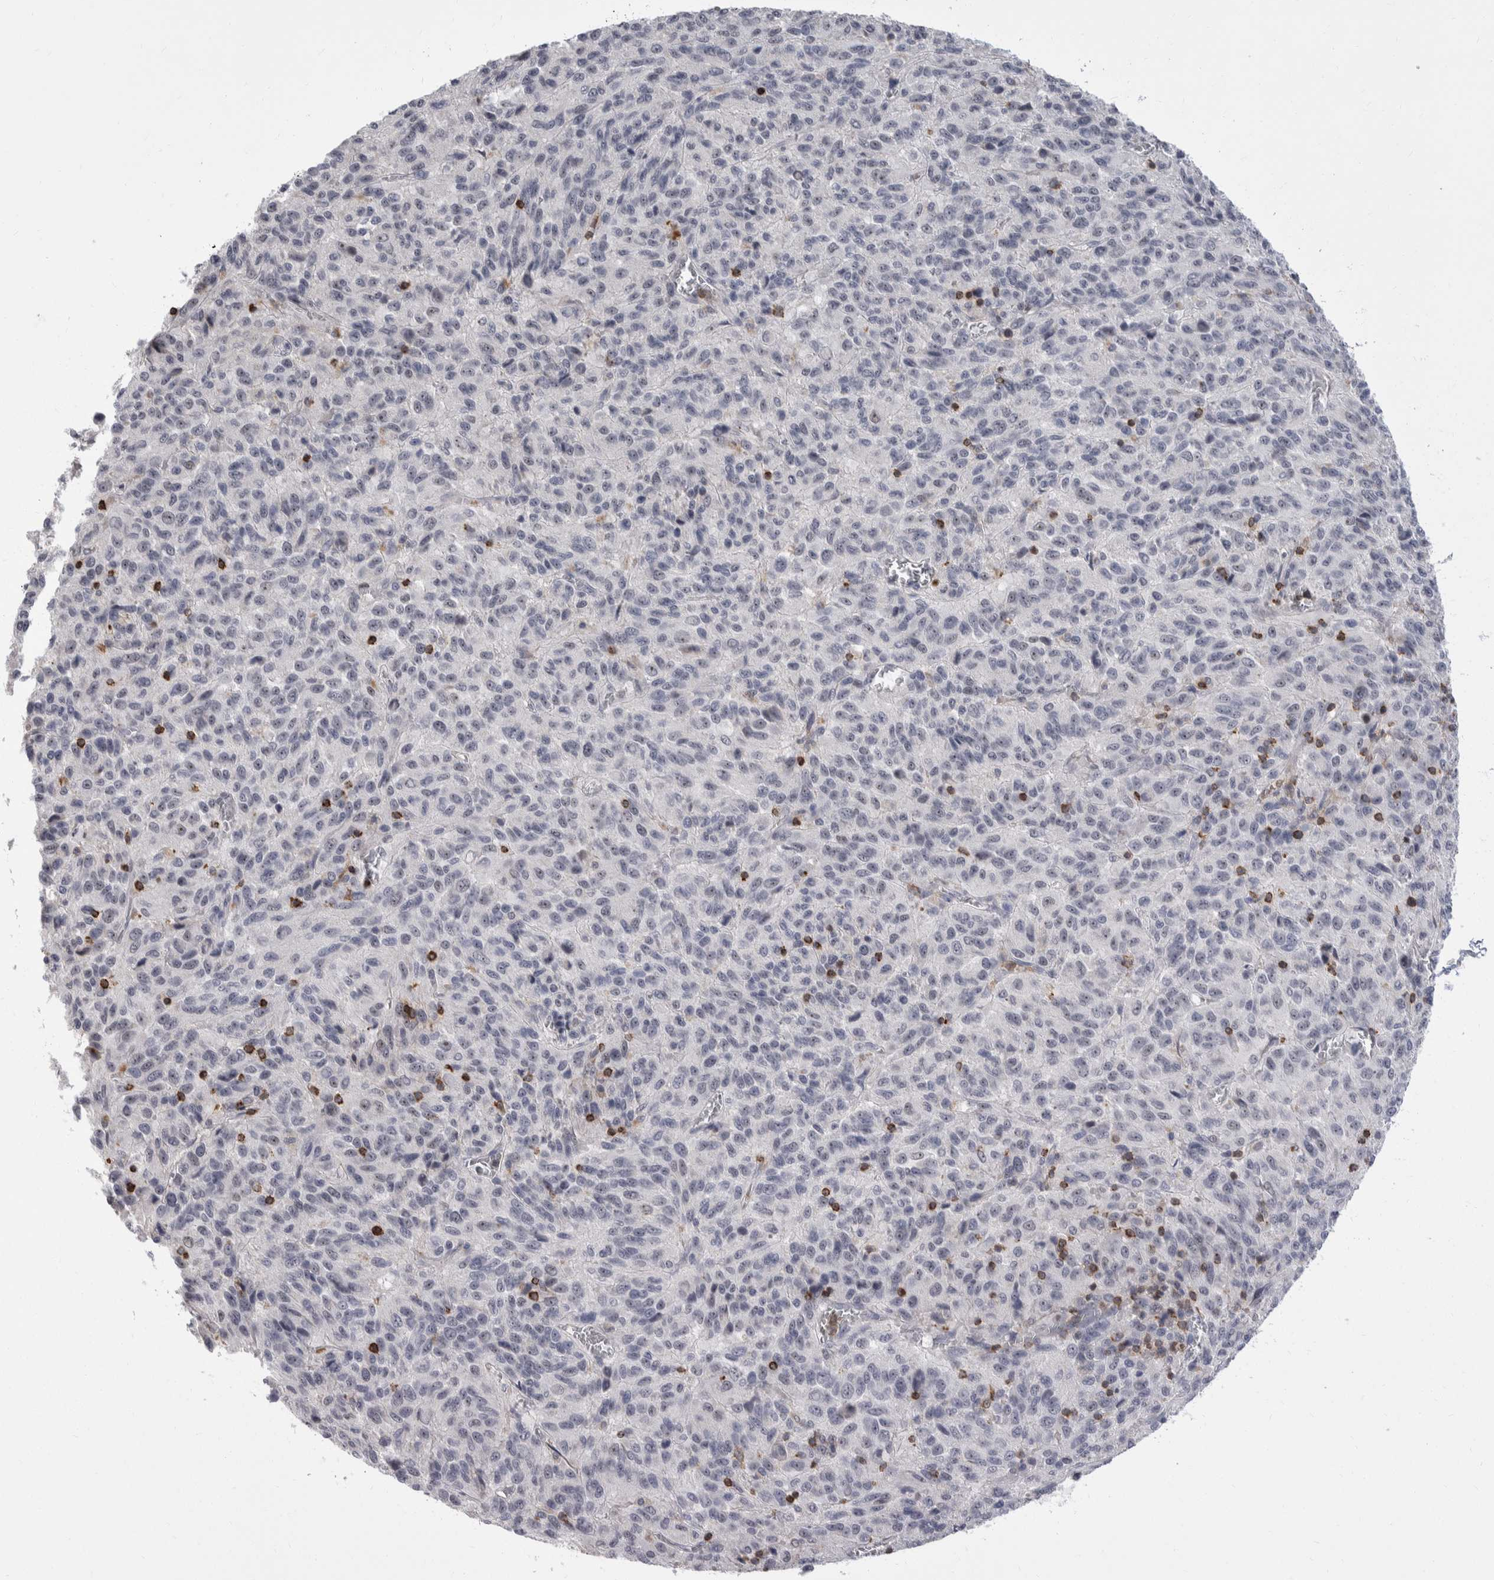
{"staining": {"intensity": "weak", "quantity": "<25%", "location": "nuclear"}, "tissue": "melanoma", "cell_type": "Tumor cells", "image_type": "cancer", "snomed": [{"axis": "morphology", "description": "Malignant melanoma, Metastatic site"}, {"axis": "topography", "description": "Lung"}], "caption": "Melanoma was stained to show a protein in brown. There is no significant positivity in tumor cells.", "gene": "CEP295NL", "patient": {"sex": "male", "age": 64}}